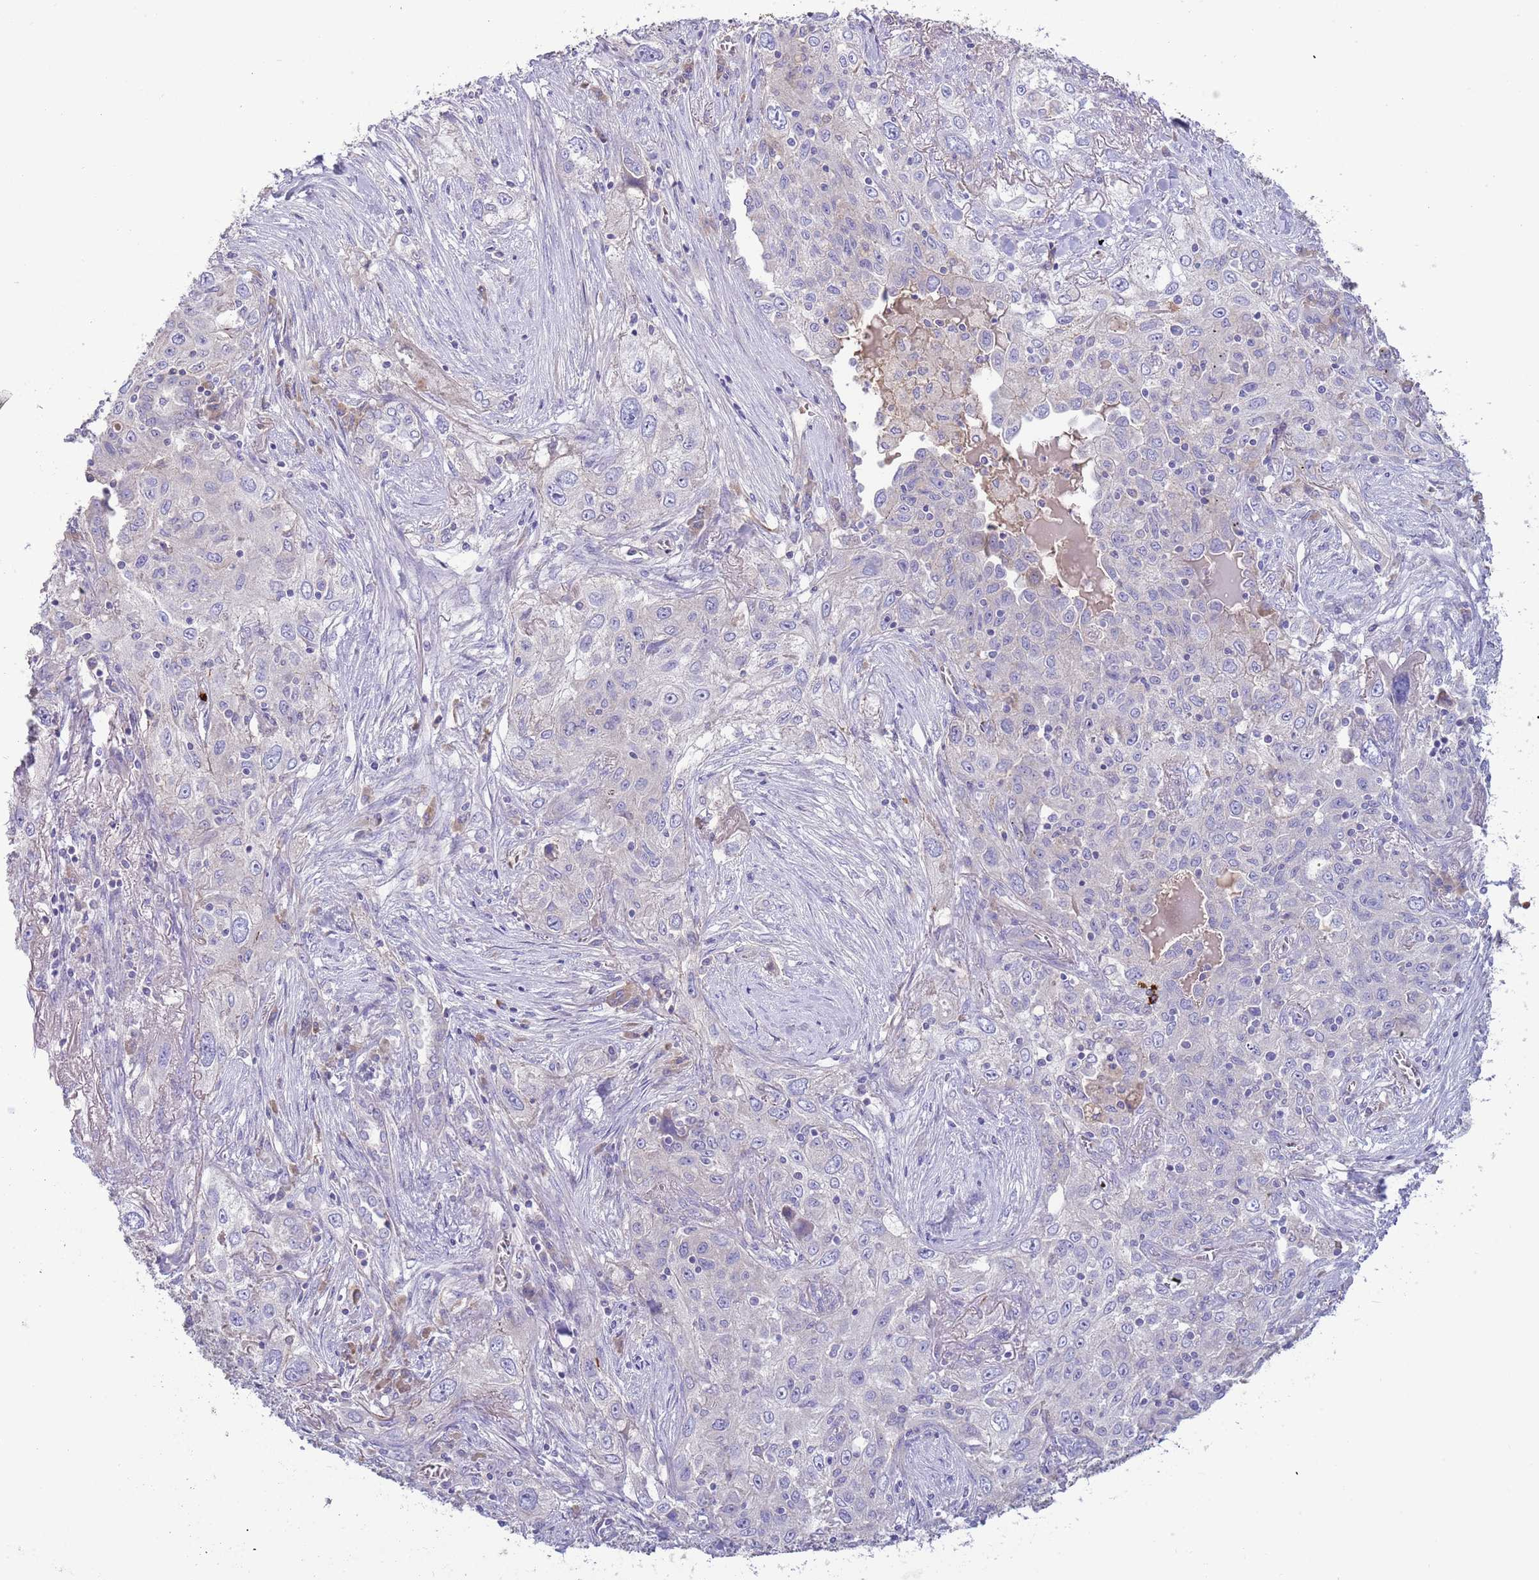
{"staining": {"intensity": "negative", "quantity": "none", "location": "none"}, "tissue": "lung cancer", "cell_type": "Tumor cells", "image_type": "cancer", "snomed": [{"axis": "morphology", "description": "Squamous cell carcinoma, NOS"}, {"axis": "topography", "description": "Lung"}], "caption": "The image shows no significant staining in tumor cells of lung cancer. (Immunohistochemistry (ihc), brightfield microscopy, high magnification).", "gene": "TRMO", "patient": {"sex": "female", "age": 69}}